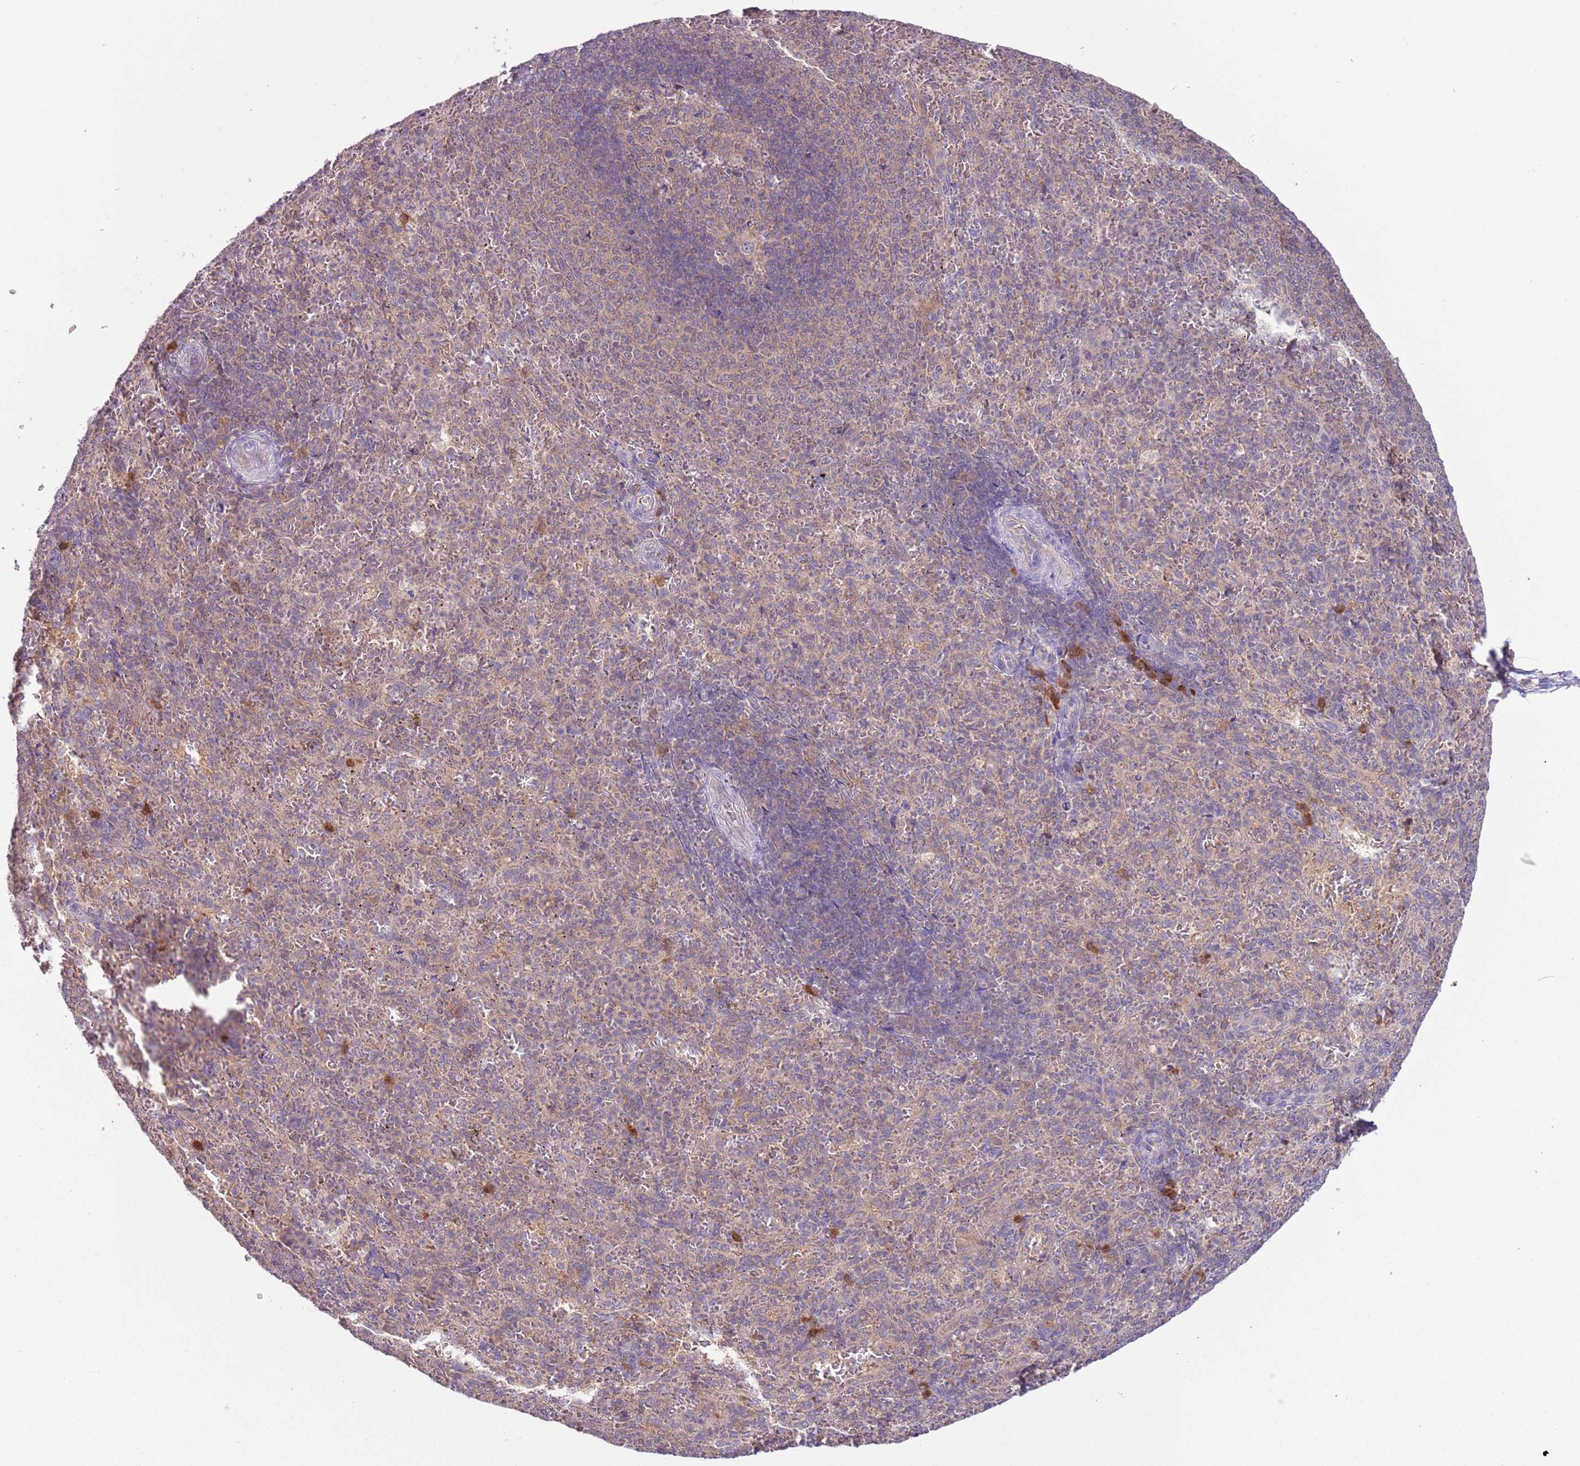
{"staining": {"intensity": "weak", "quantity": "25%-75%", "location": "cytoplasmic/membranous"}, "tissue": "spleen", "cell_type": "Cells in red pulp", "image_type": "normal", "snomed": [{"axis": "morphology", "description": "Normal tissue, NOS"}, {"axis": "topography", "description": "Spleen"}], "caption": "Immunohistochemistry photomicrograph of benign spleen: spleen stained using IHC displays low levels of weak protein expression localized specifically in the cytoplasmic/membranous of cells in red pulp, appearing as a cytoplasmic/membranous brown color.", "gene": "COPE", "patient": {"sex": "female", "age": 21}}